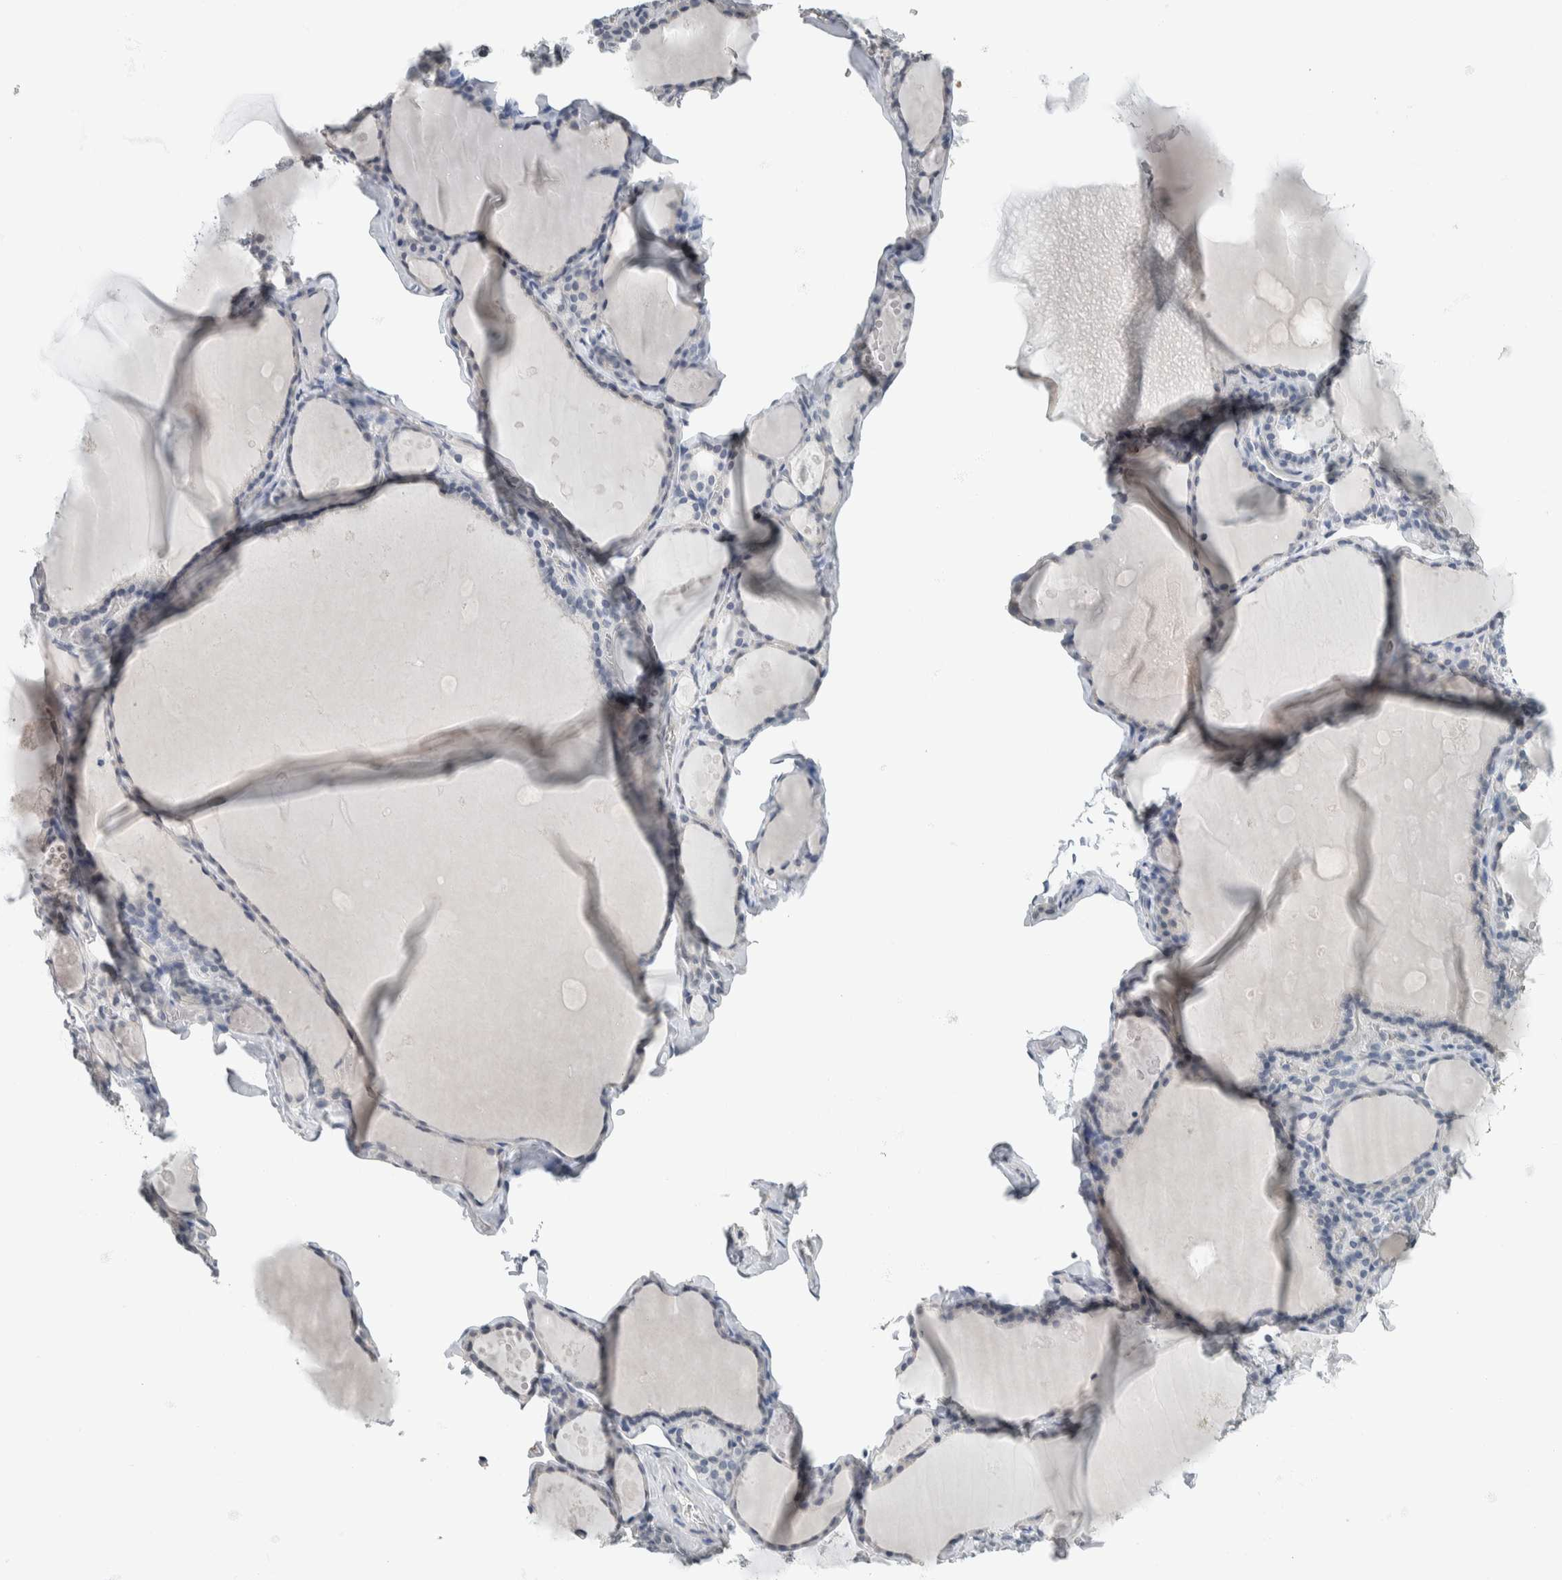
{"staining": {"intensity": "negative", "quantity": "none", "location": "none"}, "tissue": "thyroid gland", "cell_type": "Glandular cells", "image_type": "normal", "snomed": [{"axis": "morphology", "description": "Normal tissue, NOS"}, {"axis": "topography", "description": "Thyroid gland"}], "caption": "DAB (3,3'-diaminobenzidine) immunohistochemical staining of benign human thyroid gland shows no significant expression in glandular cells.", "gene": "NEFM", "patient": {"sex": "male", "age": 56}}